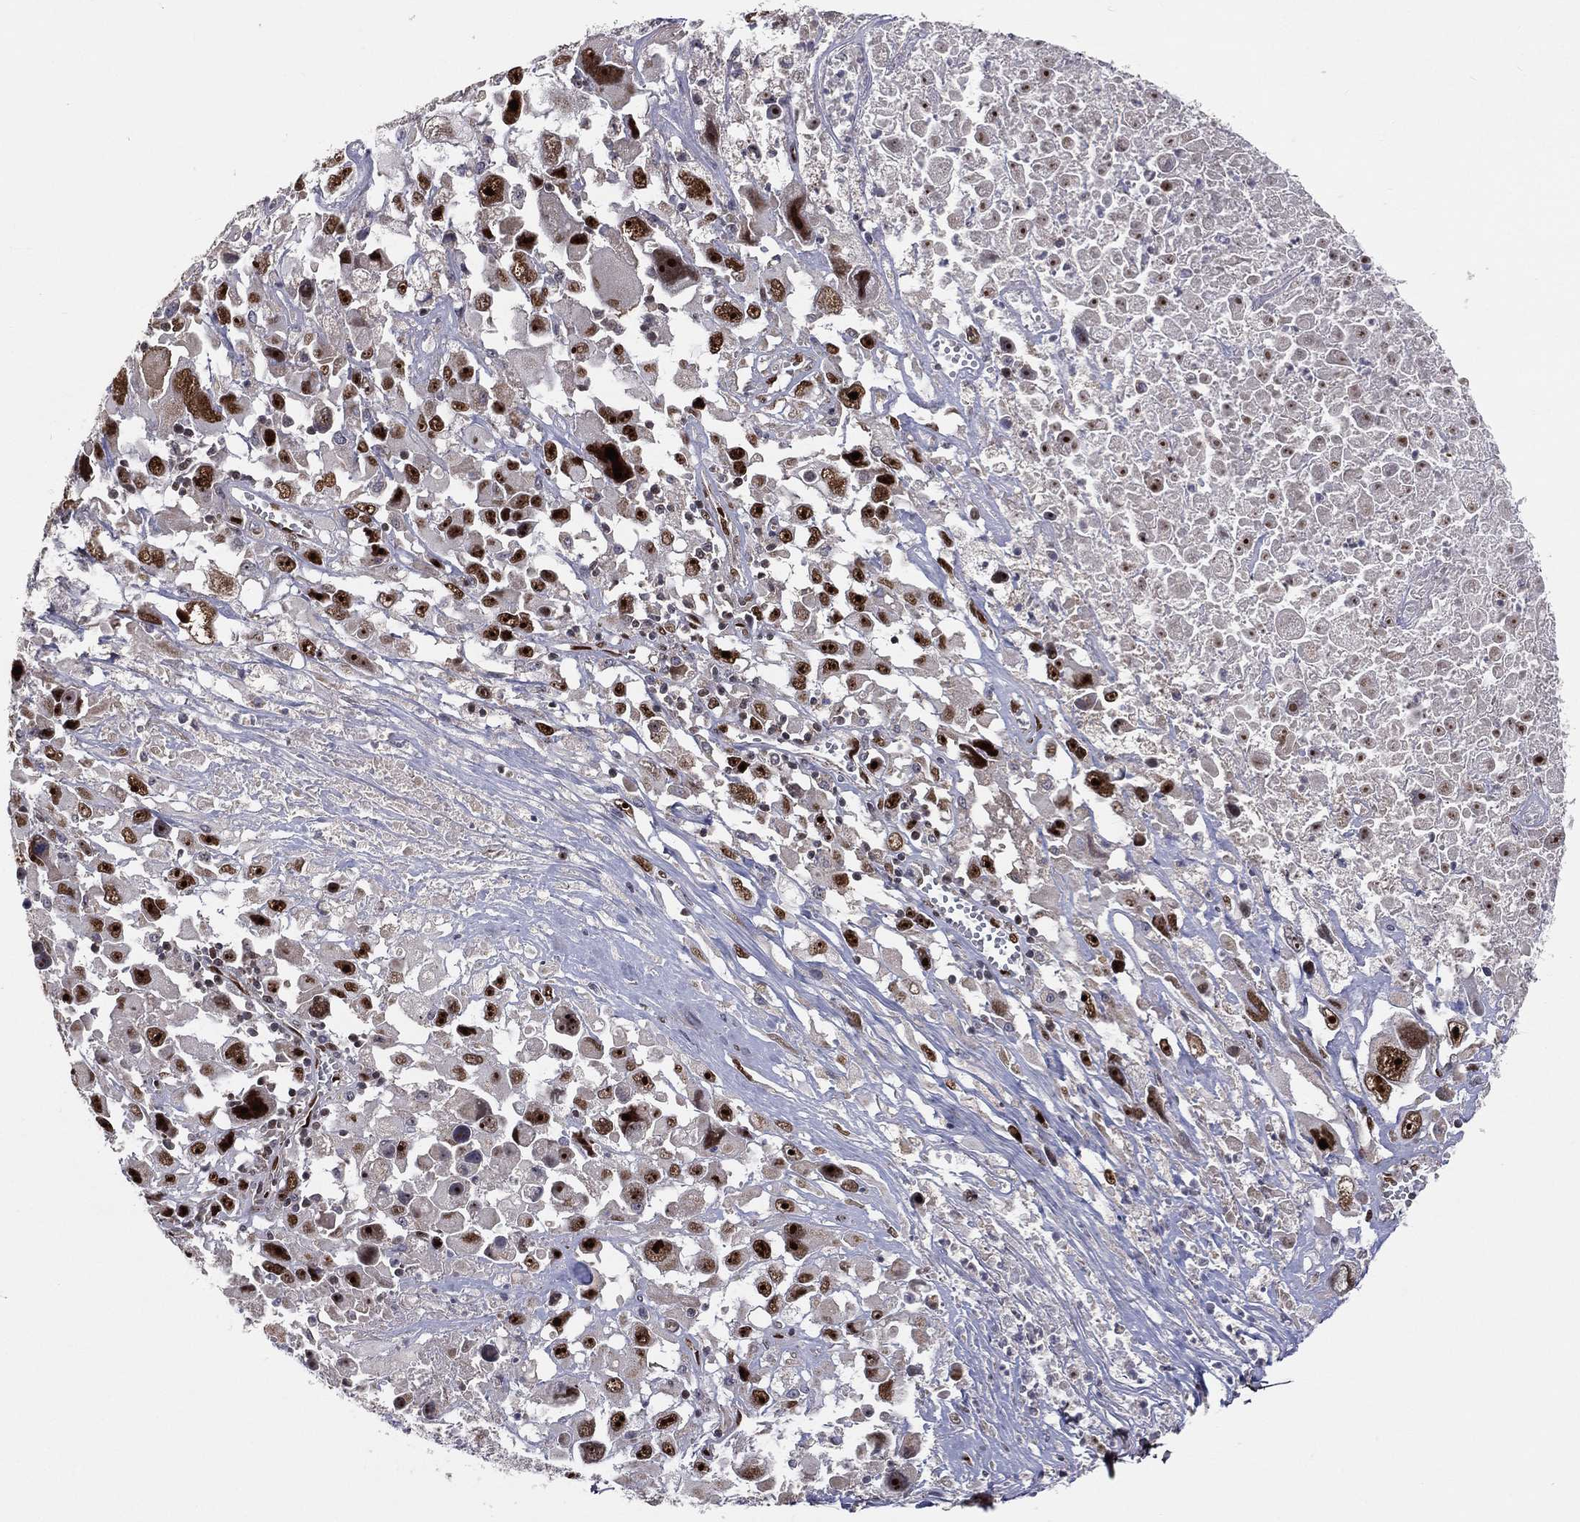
{"staining": {"intensity": "strong", "quantity": ">75%", "location": "nuclear"}, "tissue": "melanoma", "cell_type": "Tumor cells", "image_type": "cancer", "snomed": [{"axis": "morphology", "description": "Malignant melanoma, Metastatic site"}, {"axis": "topography", "description": "Soft tissue"}], "caption": "Melanoma stained for a protein exhibits strong nuclear positivity in tumor cells.", "gene": "ZEB1", "patient": {"sex": "male", "age": 50}}